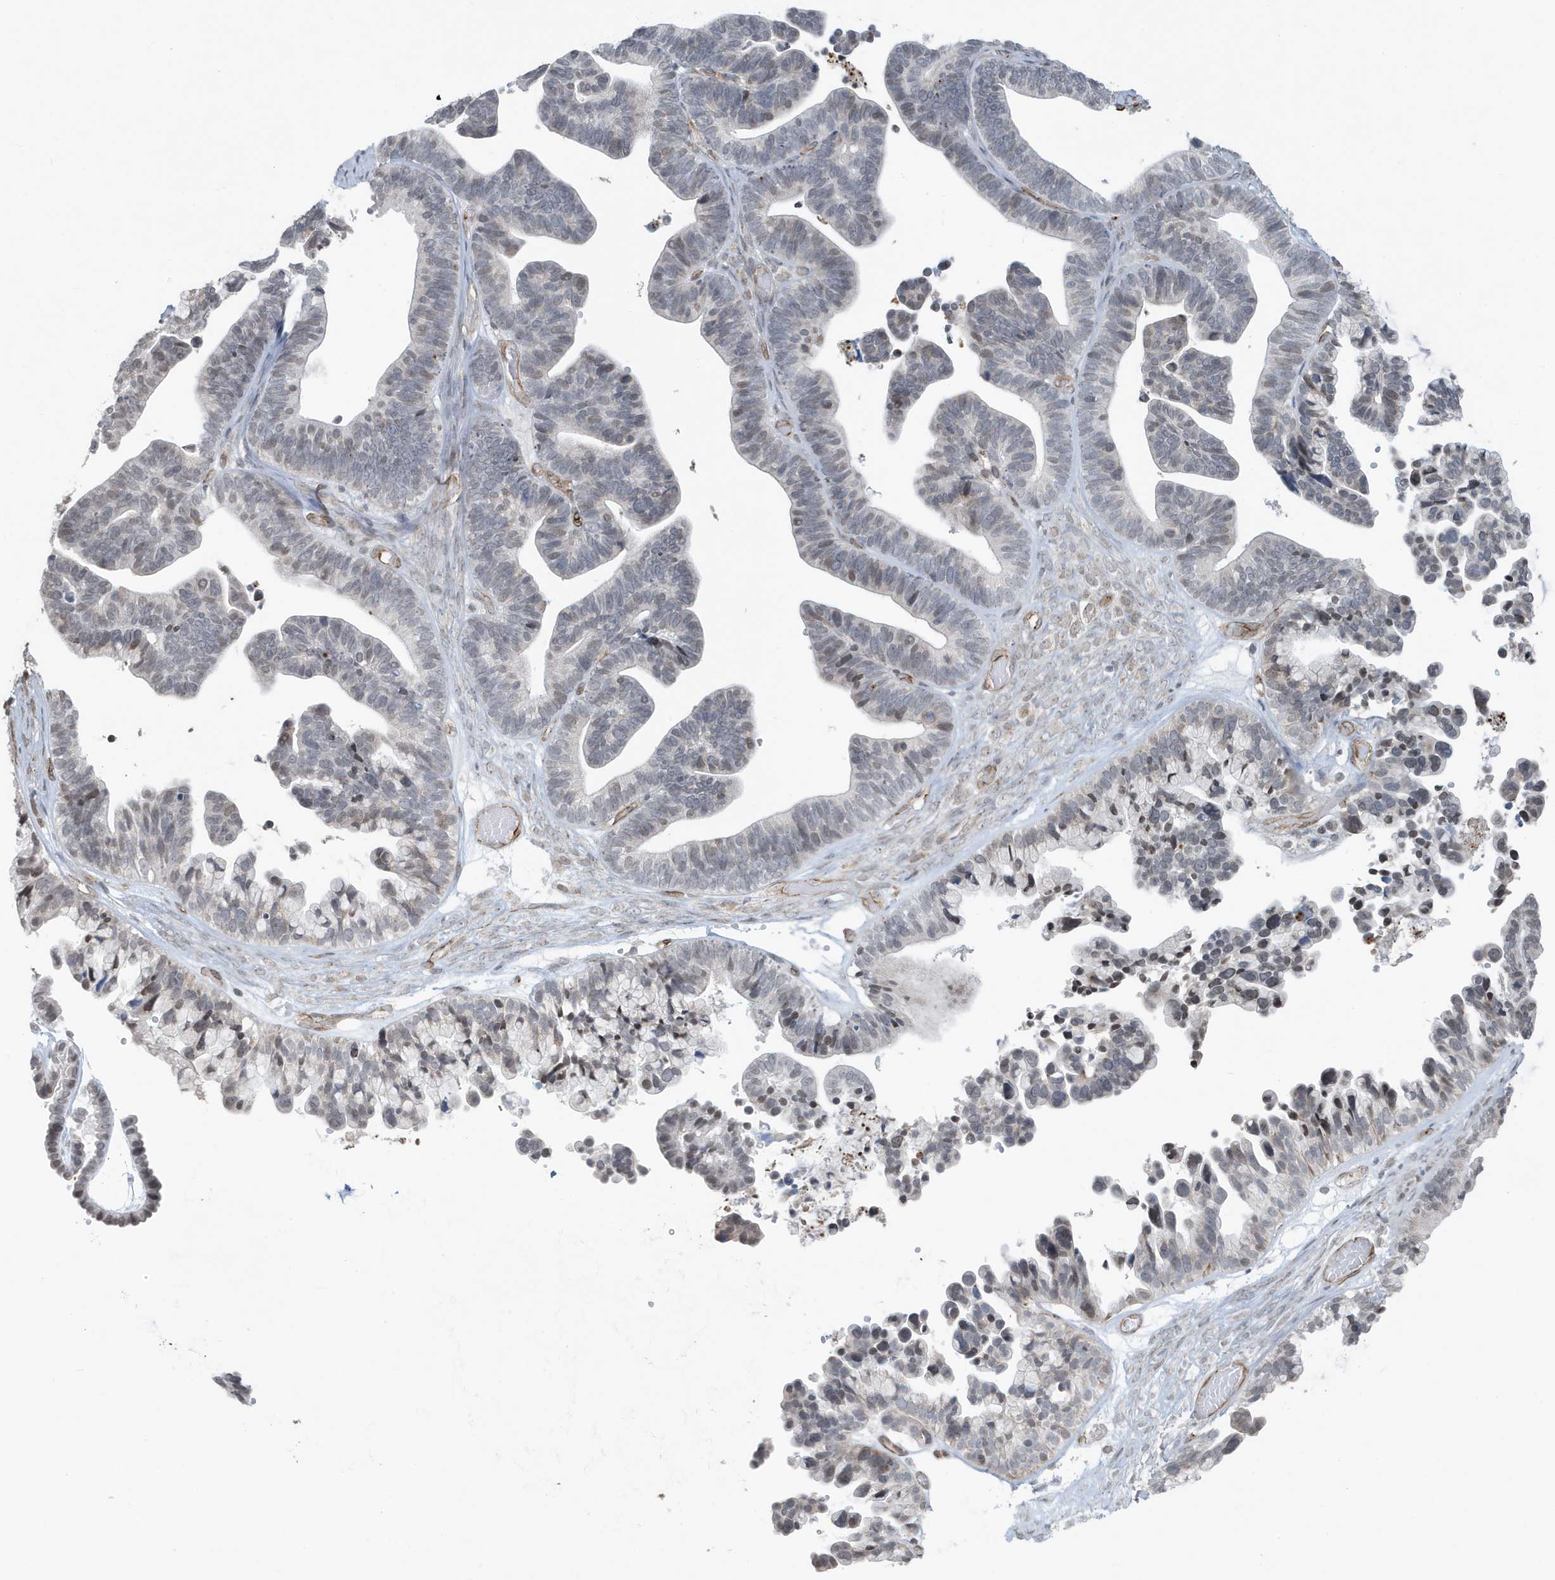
{"staining": {"intensity": "negative", "quantity": "none", "location": "none"}, "tissue": "ovarian cancer", "cell_type": "Tumor cells", "image_type": "cancer", "snomed": [{"axis": "morphology", "description": "Cystadenocarcinoma, serous, NOS"}, {"axis": "topography", "description": "Ovary"}], "caption": "Protein analysis of serous cystadenocarcinoma (ovarian) exhibits no significant positivity in tumor cells.", "gene": "CHCHD4", "patient": {"sex": "female", "age": 56}}